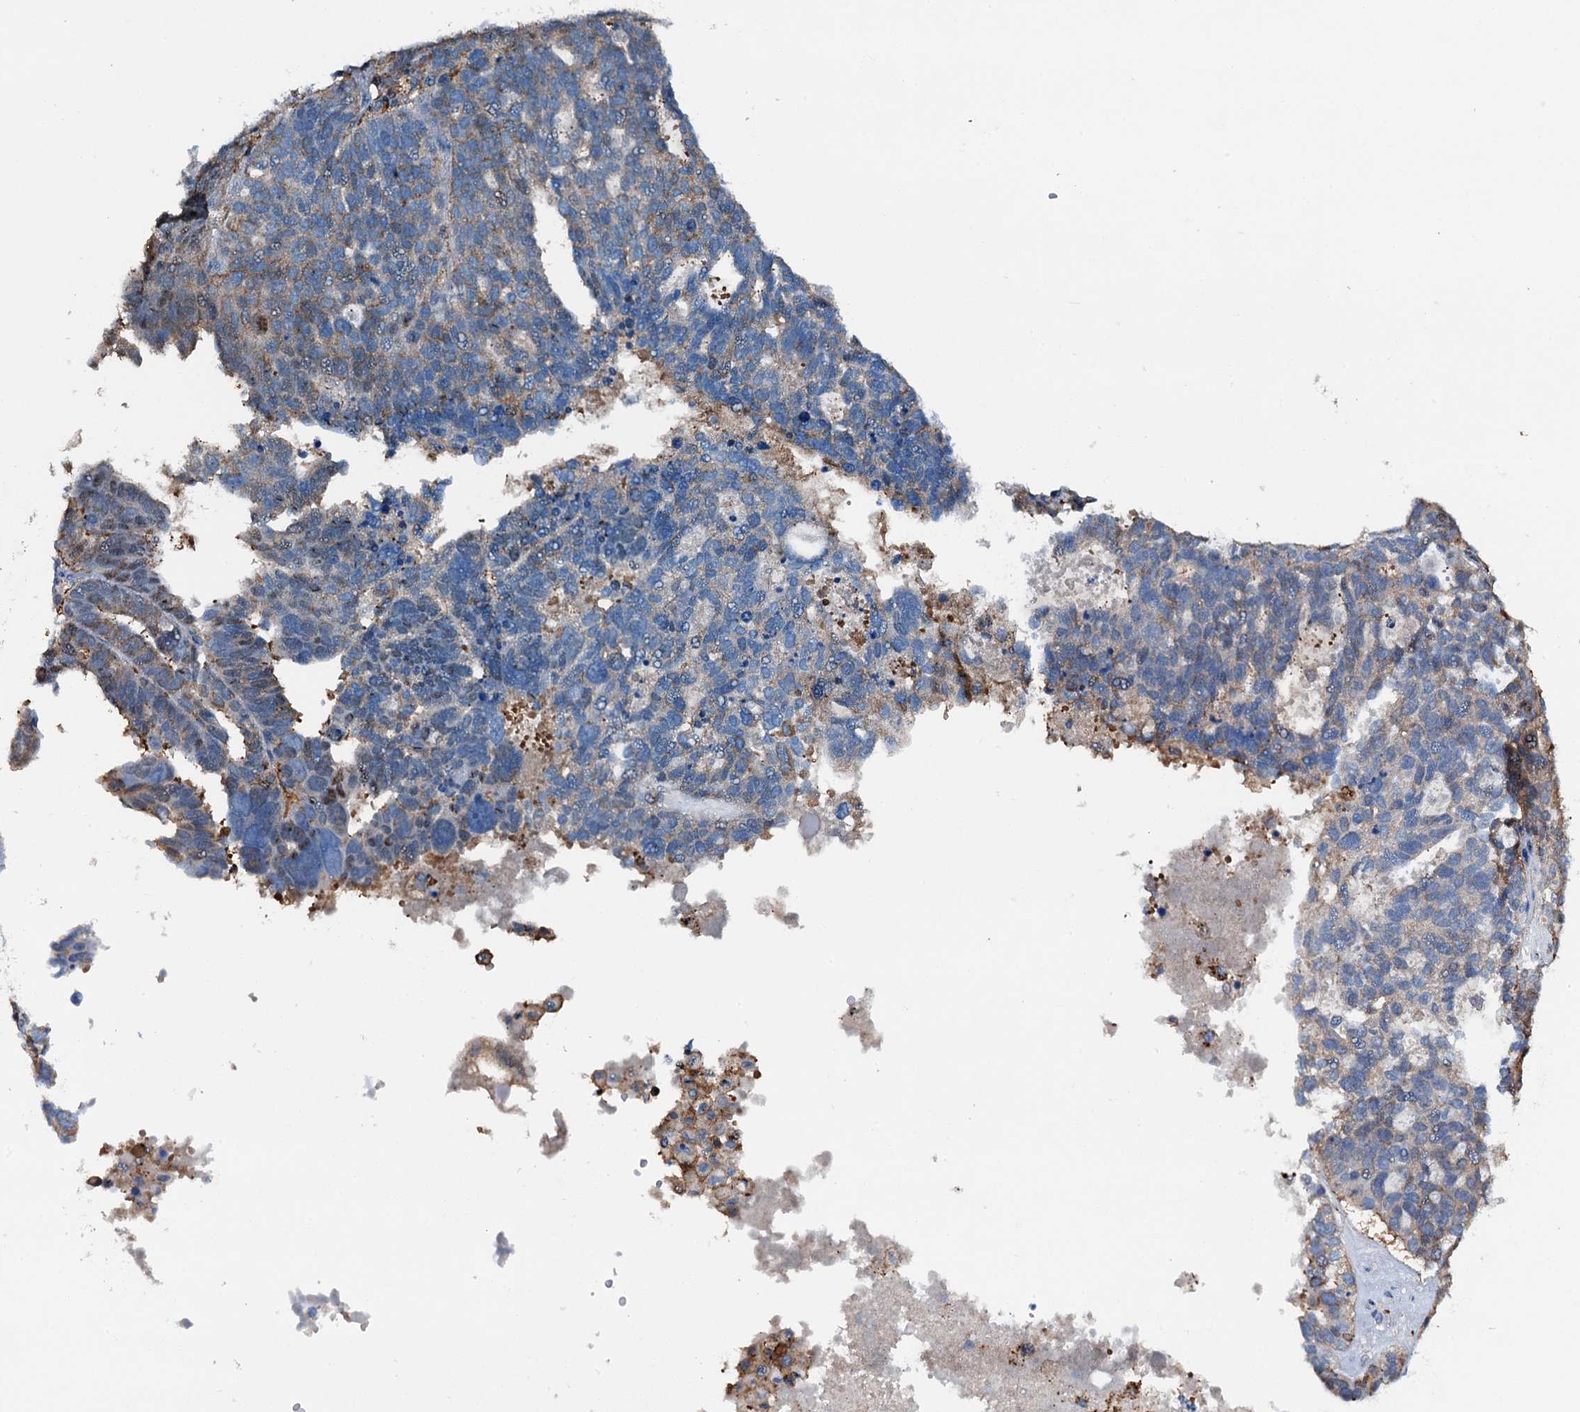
{"staining": {"intensity": "weak", "quantity": "<25%", "location": "cytoplasmic/membranous"}, "tissue": "ovarian cancer", "cell_type": "Tumor cells", "image_type": "cancer", "snomed": [{"axis": "morphology", "description": "Cystadenocarcinoma, serous, NOS"}, {"axis": "topography", "description": "Ovary"}], "caption": "DAB immunohistochemical staining of human ovarian serous cystadenocarcinoma reveals no significant expression in tumor cells.", "gene": "MS4A4E", "patient": {"sex": "female", "age": 59}}